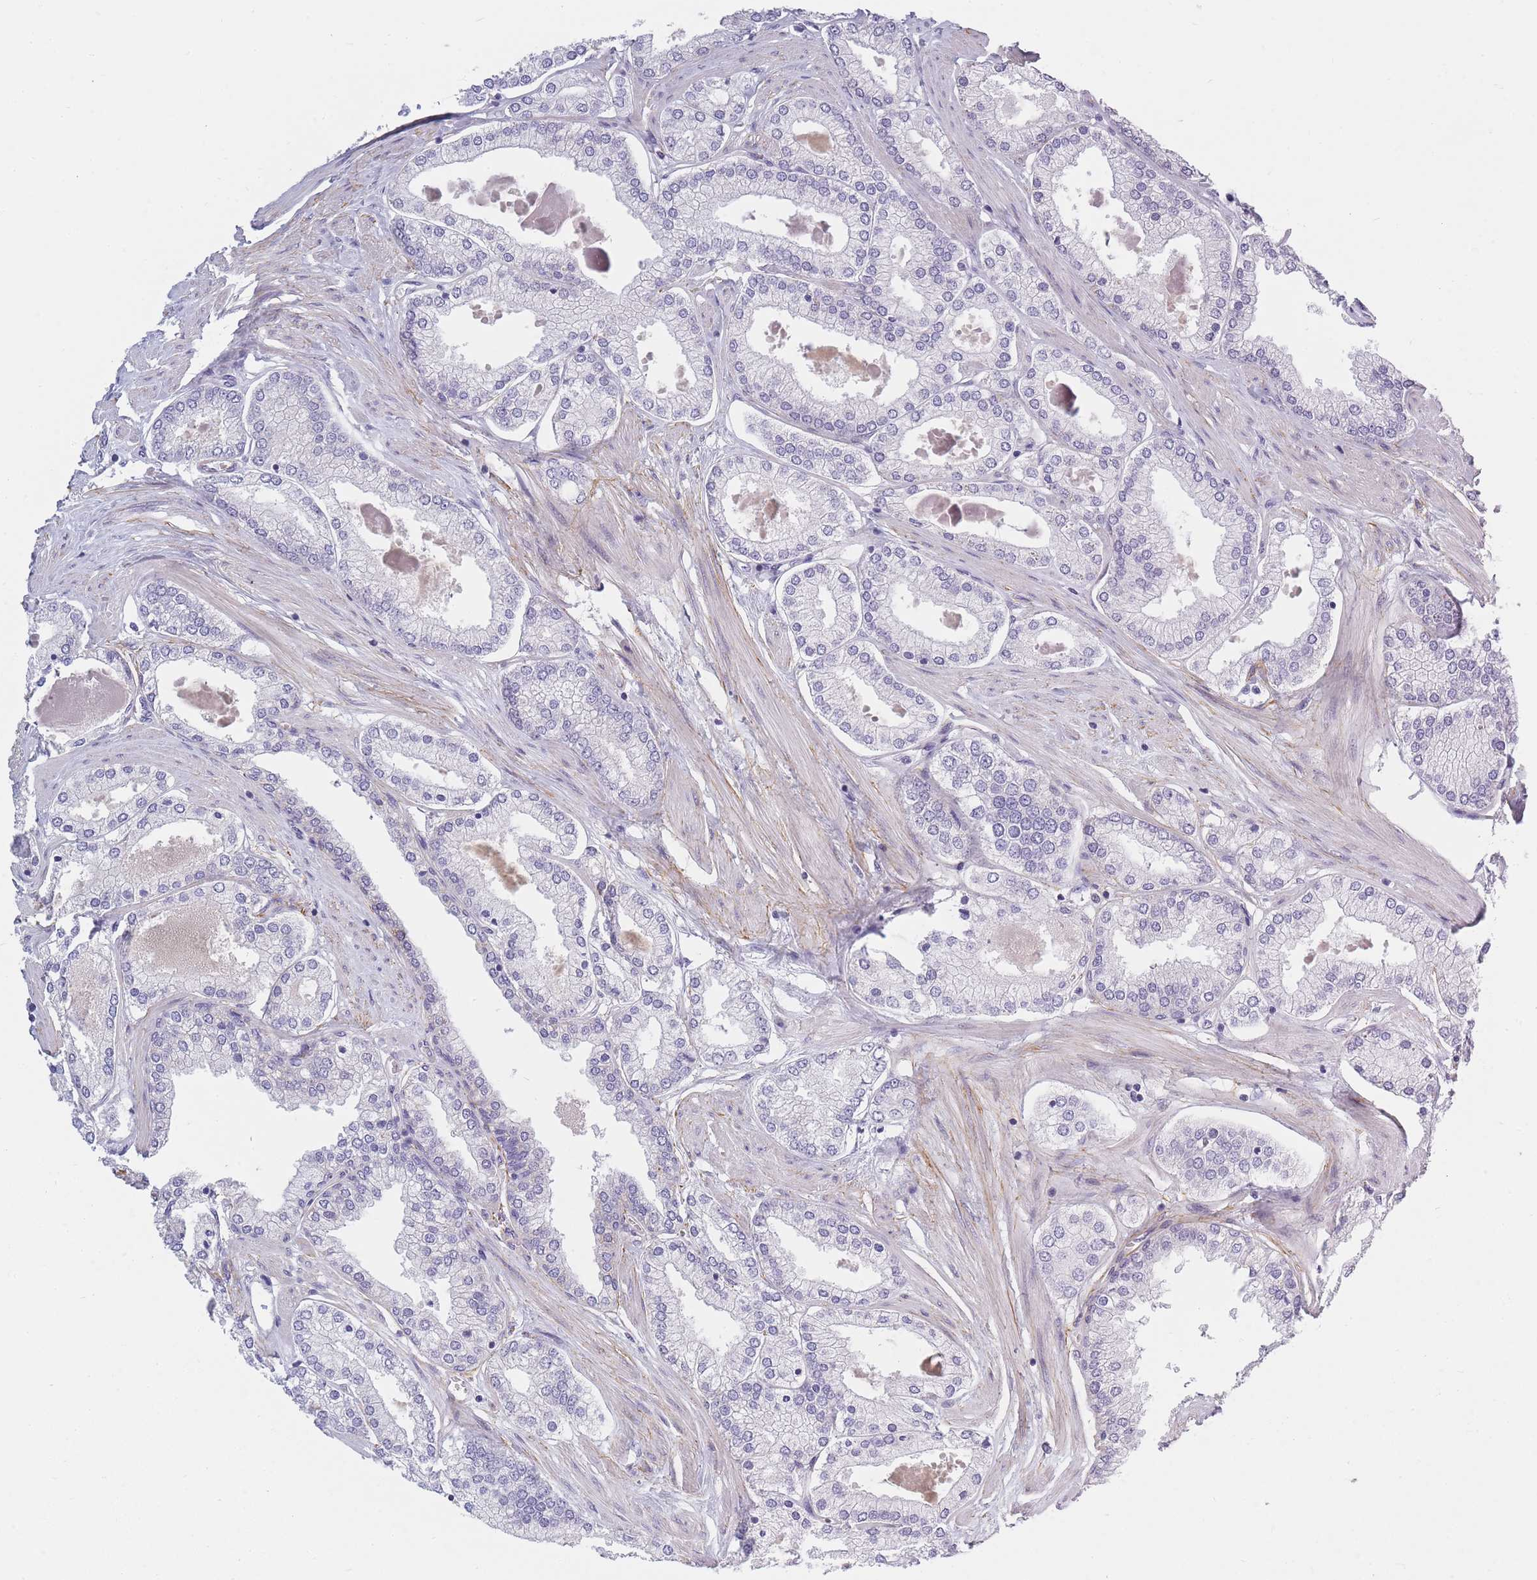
{"staining": {"intensity": "negative", "quantity": "none", "location": "none"}, "tissue": "prostate cancer", "cell_type": "Tumor cells", "image_type": "cancer", "snomed": [{"axis": "morphology", "description": "Adenocarcinoma, Low grade"}, {"axis": "topography", "description": "Prostate"}], "caption": "An immunohistochemistry histopathology image of prostate cancer is shown. There is no staining in tumor cells of prostate cancer.", "gene": "AP3M2", "patient": {"sex": "male", "age": 42}}